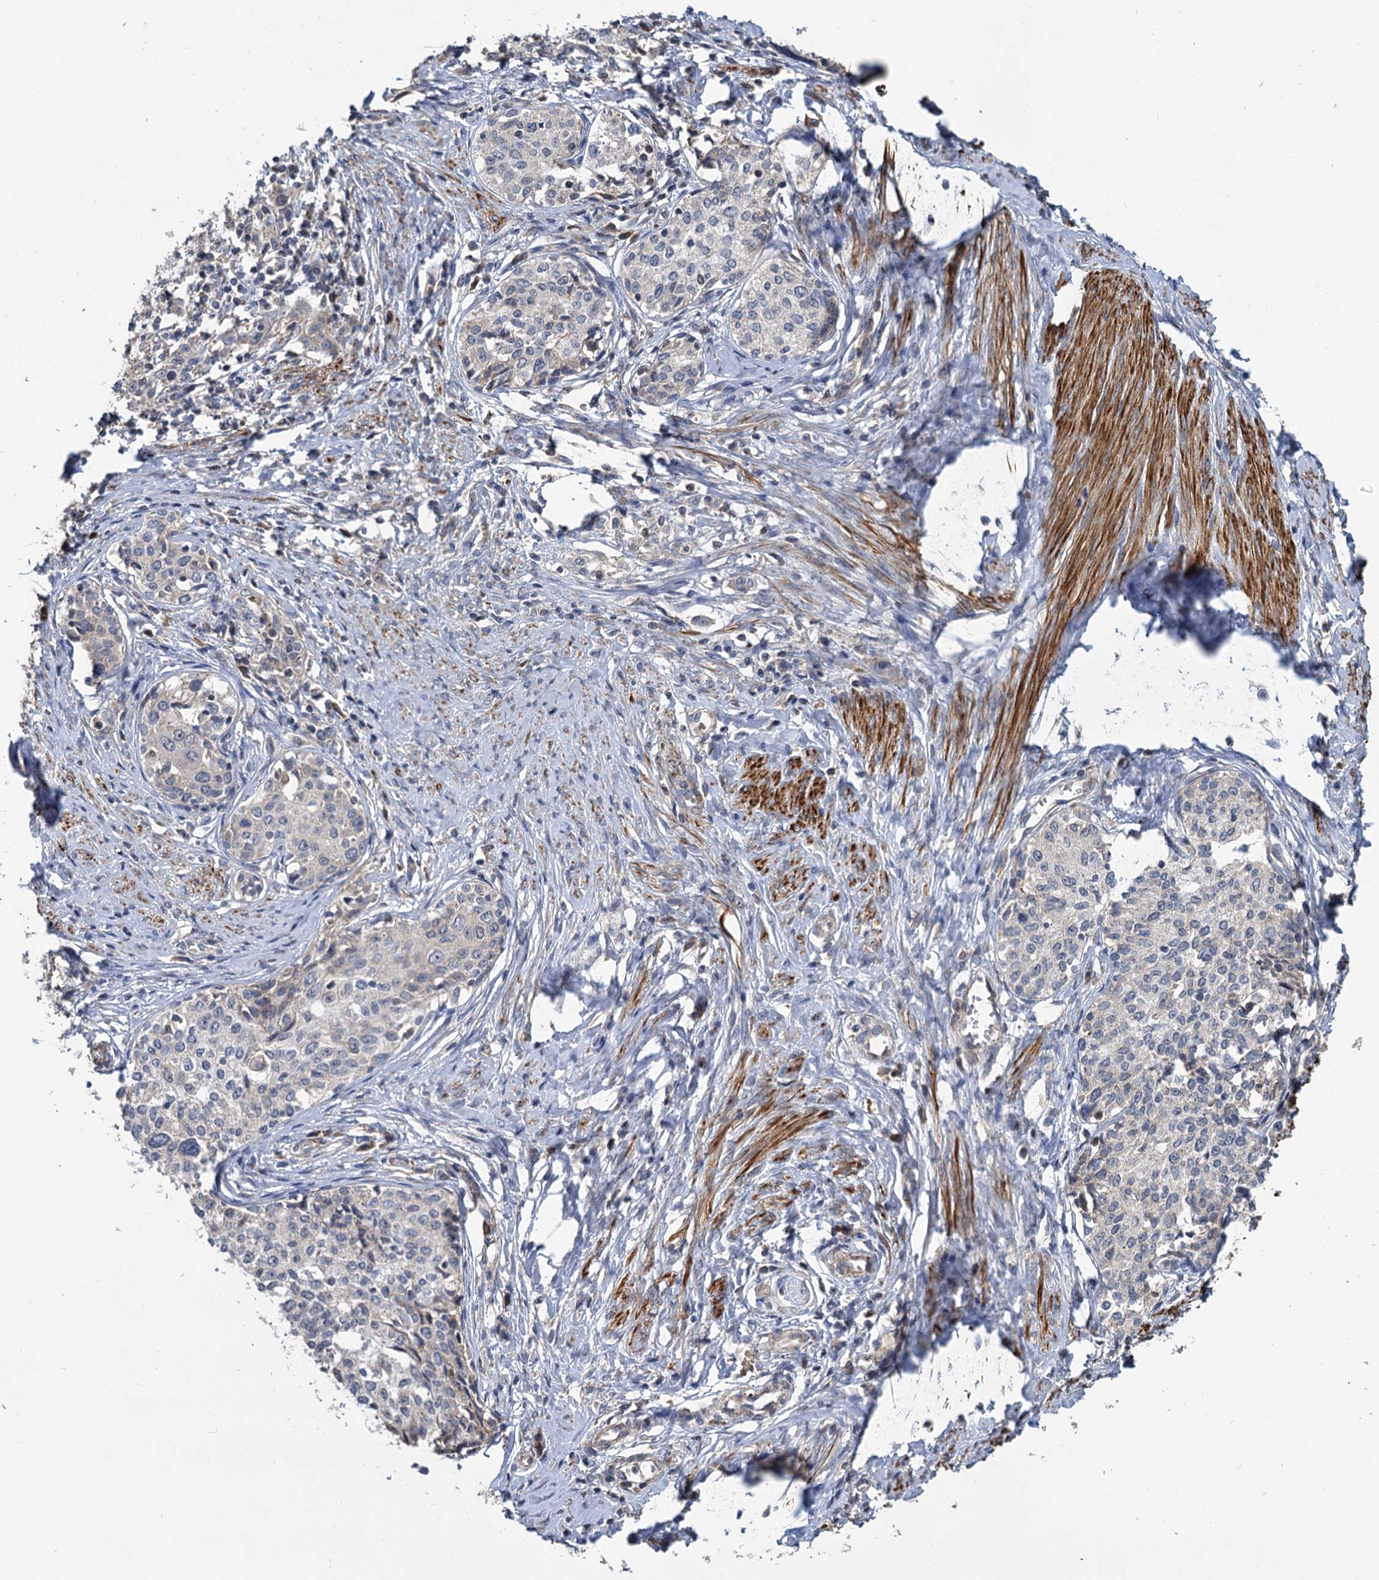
{"staining": {"intensity": "negative", "quantity": "none", "location": "none"}, "tissue": "cervical cancer", "cell_type": "Tumor cells", "image_type": "cancer", "snomed": [{"axis": "morphology", "description": "Squamous cell carcinoma, NOS"}, {"axis": "morphology", "description": "Adenocarcinoma, NOS"}, {"axis": "topography", "description": "Cervix"}], "caption": "Tumor cells are negative for brown protein staining in cervical cancer (squamous cell carcinoma).", "gene": "ALKBH7", "patient": {"sex": "female", "age": 52}}